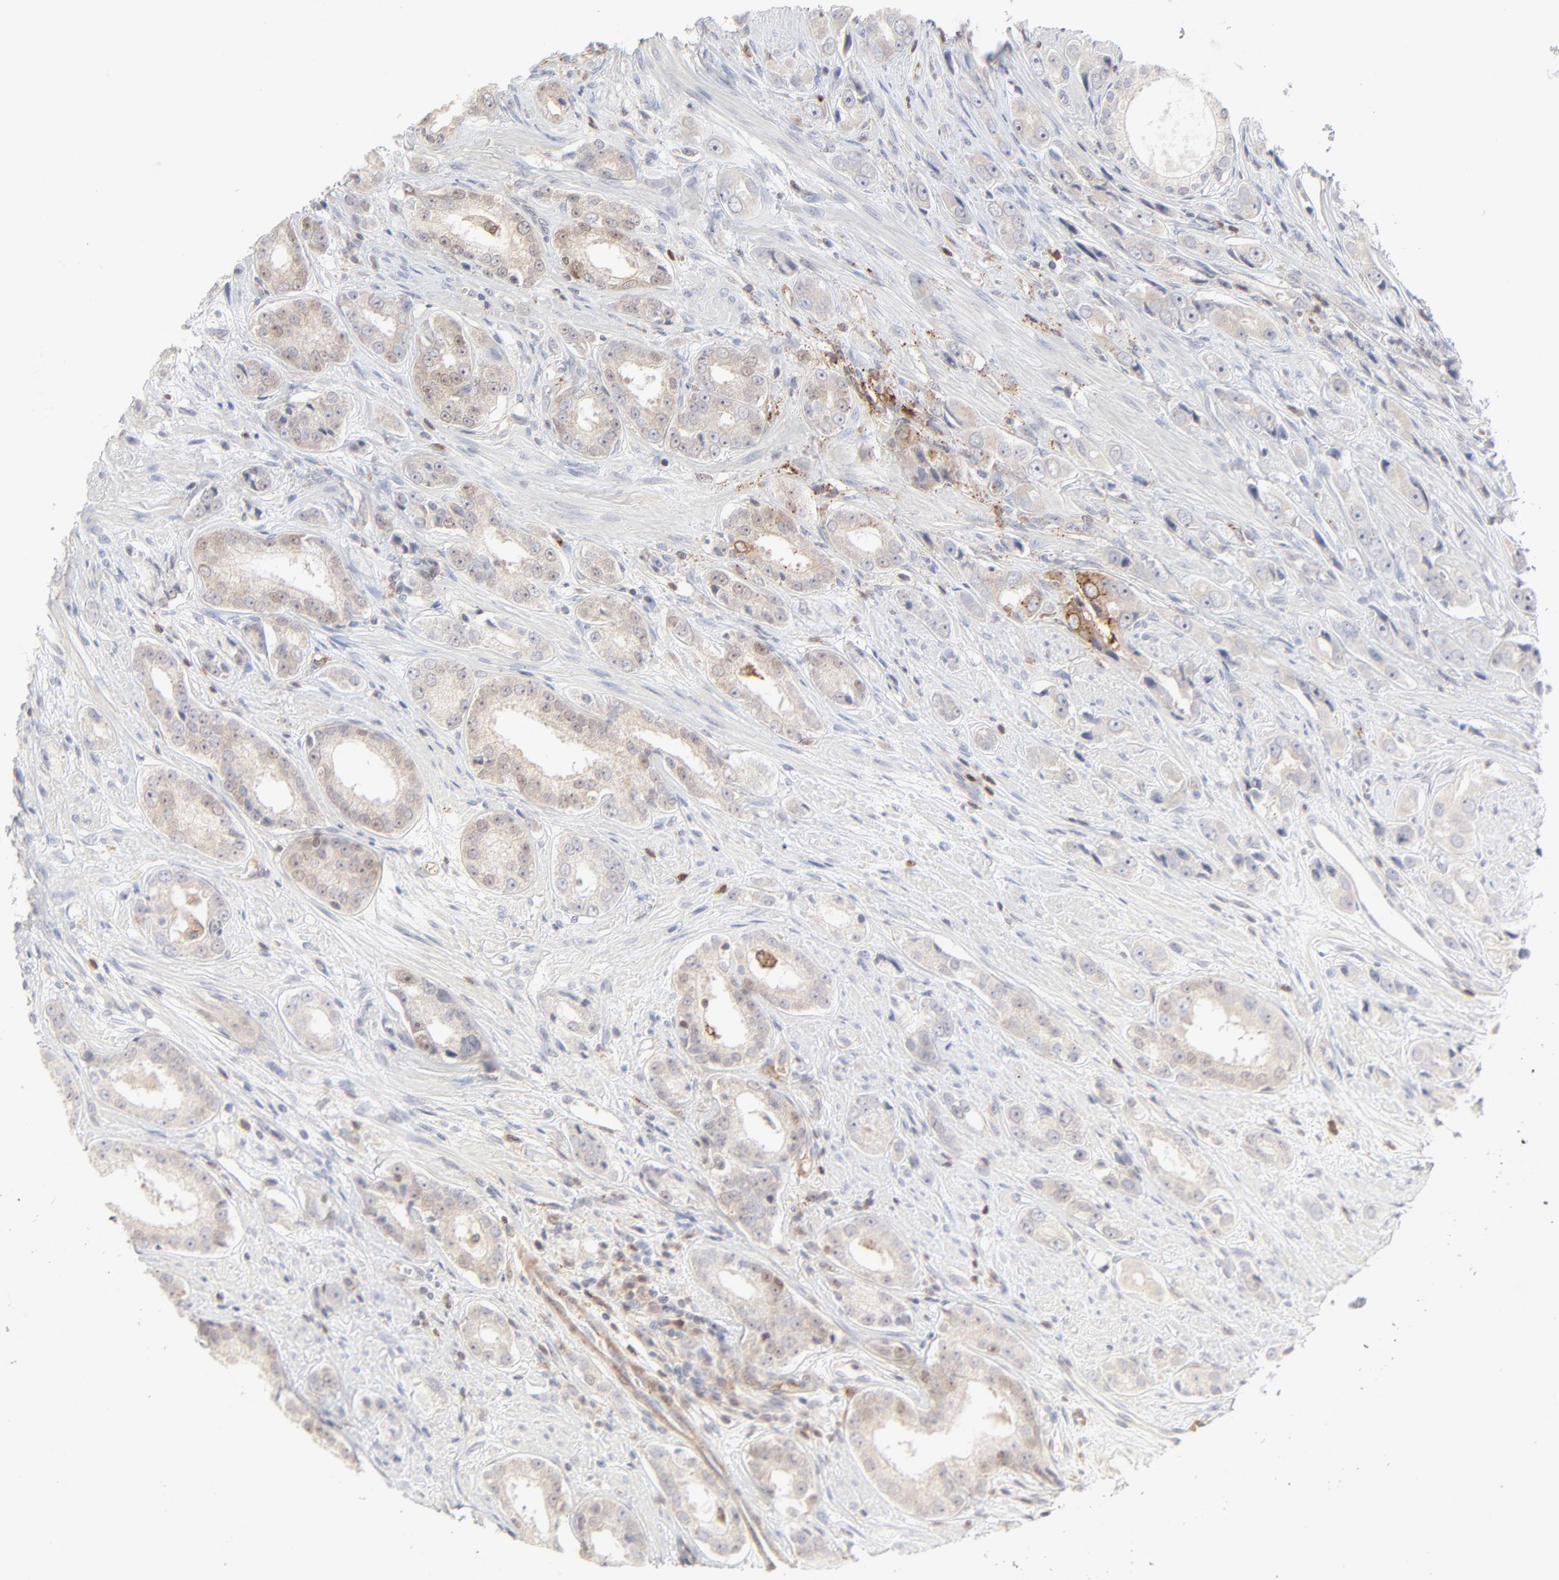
{"staining": {"intensity": "negative", "quantity": "none", "location": "none"}, "tissue": "prostate cancer", "cell_type": "Tumor cells", "image_type": "cancer", "snomed": [{"axis": "morphology", "description": "Adenocarcinoma, Medium grade"}, {"axis": "topography", "description": "Prostate"}], "caption": "Tumor cells show no significant expression in prostate cancer.", "gene": "CDK6", "patient": {"sex": "male", "age": 53}}